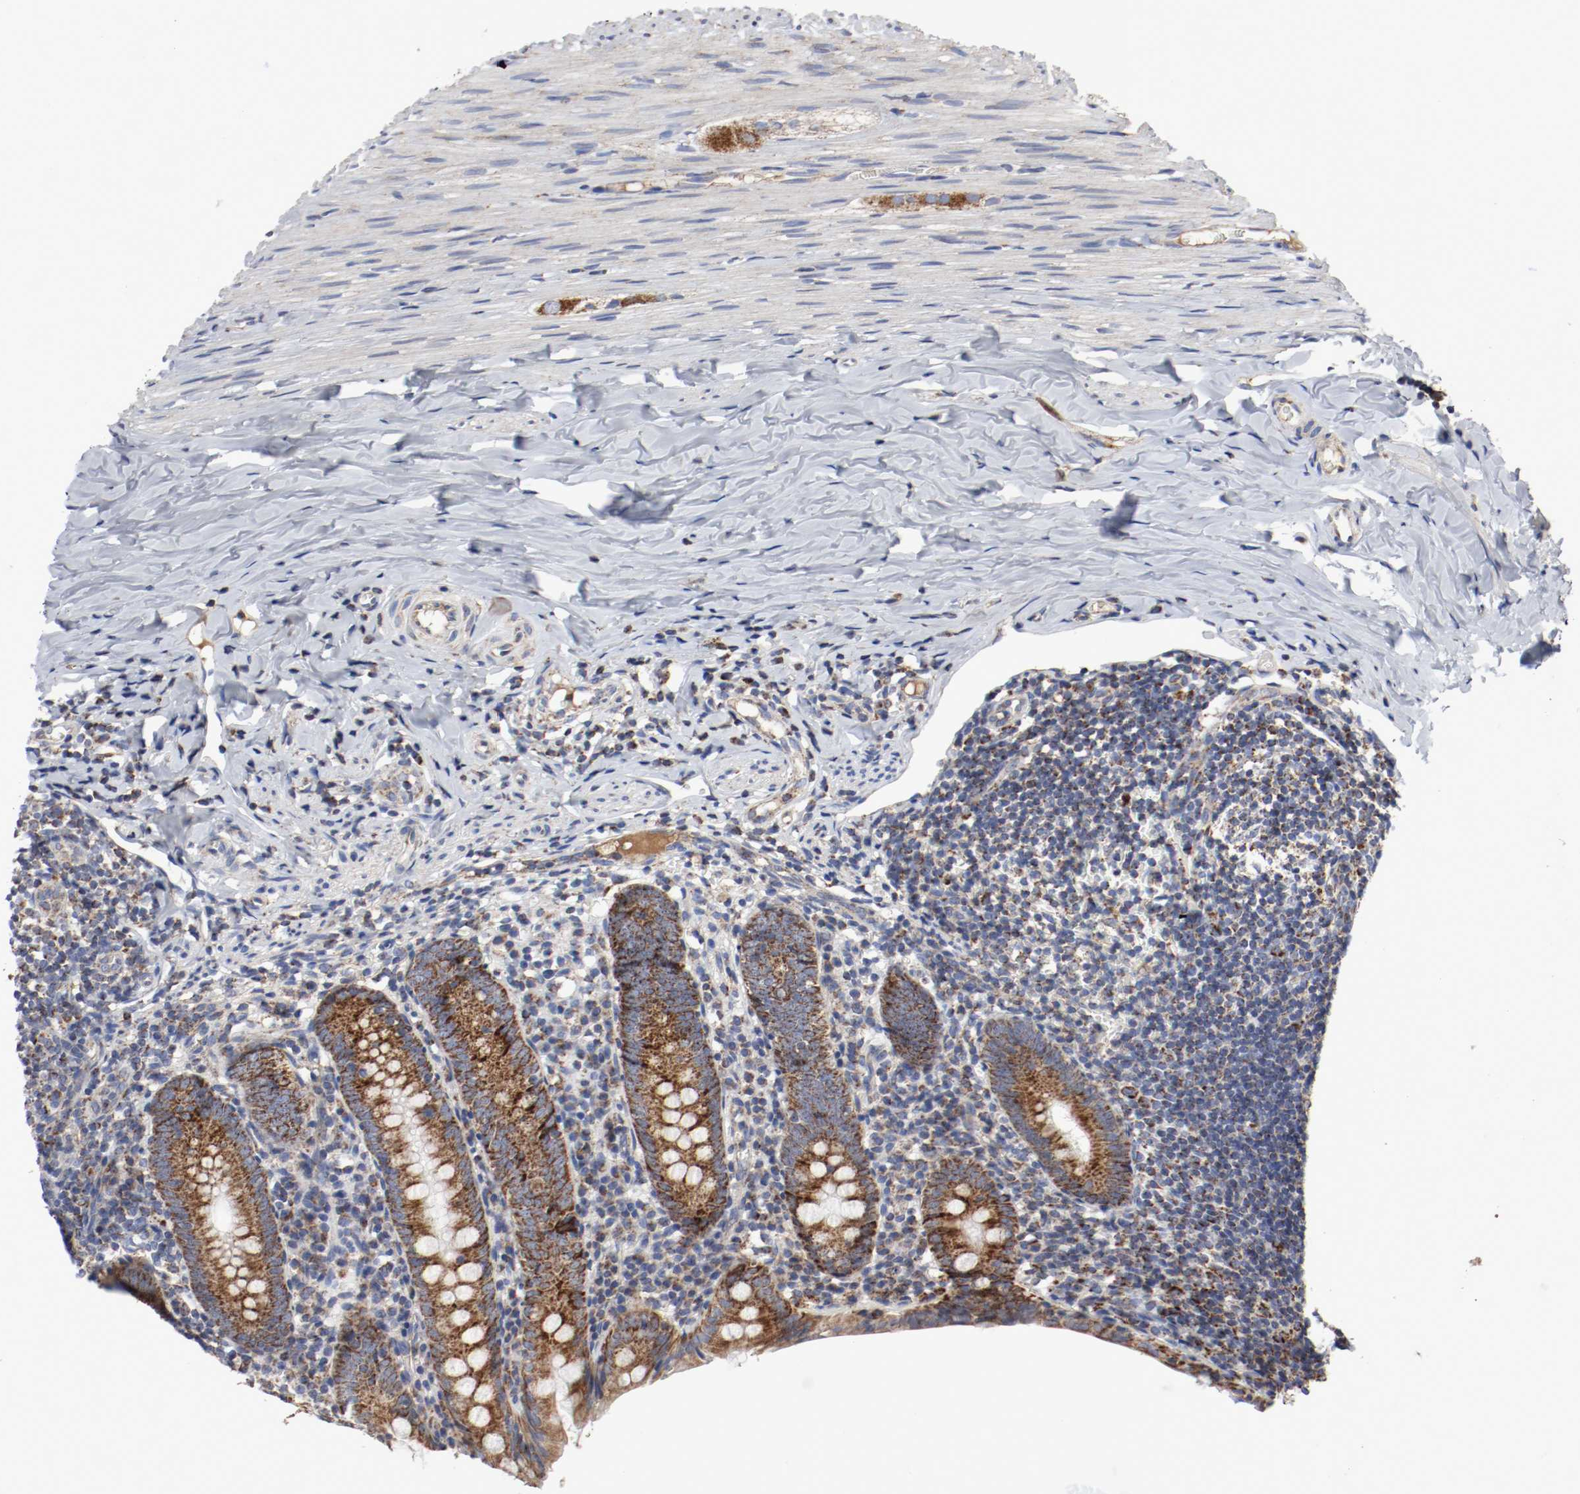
{"staining": {"intensity": "strong", "quantity": ">75%", "location": "cytoplasmic/membranous"}, "tissue": "appendix", "cell_type": "Glandular cells", "image_type": "normal", "snomed": [{"axis": "morphology", "description": "Normal tissue, NOS"}, {"axis": "topography", "description": "Appendix"}], "caption": "Appendix was stained to show a protein in brown. There is high levels of strong cytoplasmic/membranous expression in about >75% of glandular cells. (brown staining indicates protein expression, while blue staining denotes nuclei).", "gene": "AFG3L2", "patient": {"sex": "female", "age": 10}}